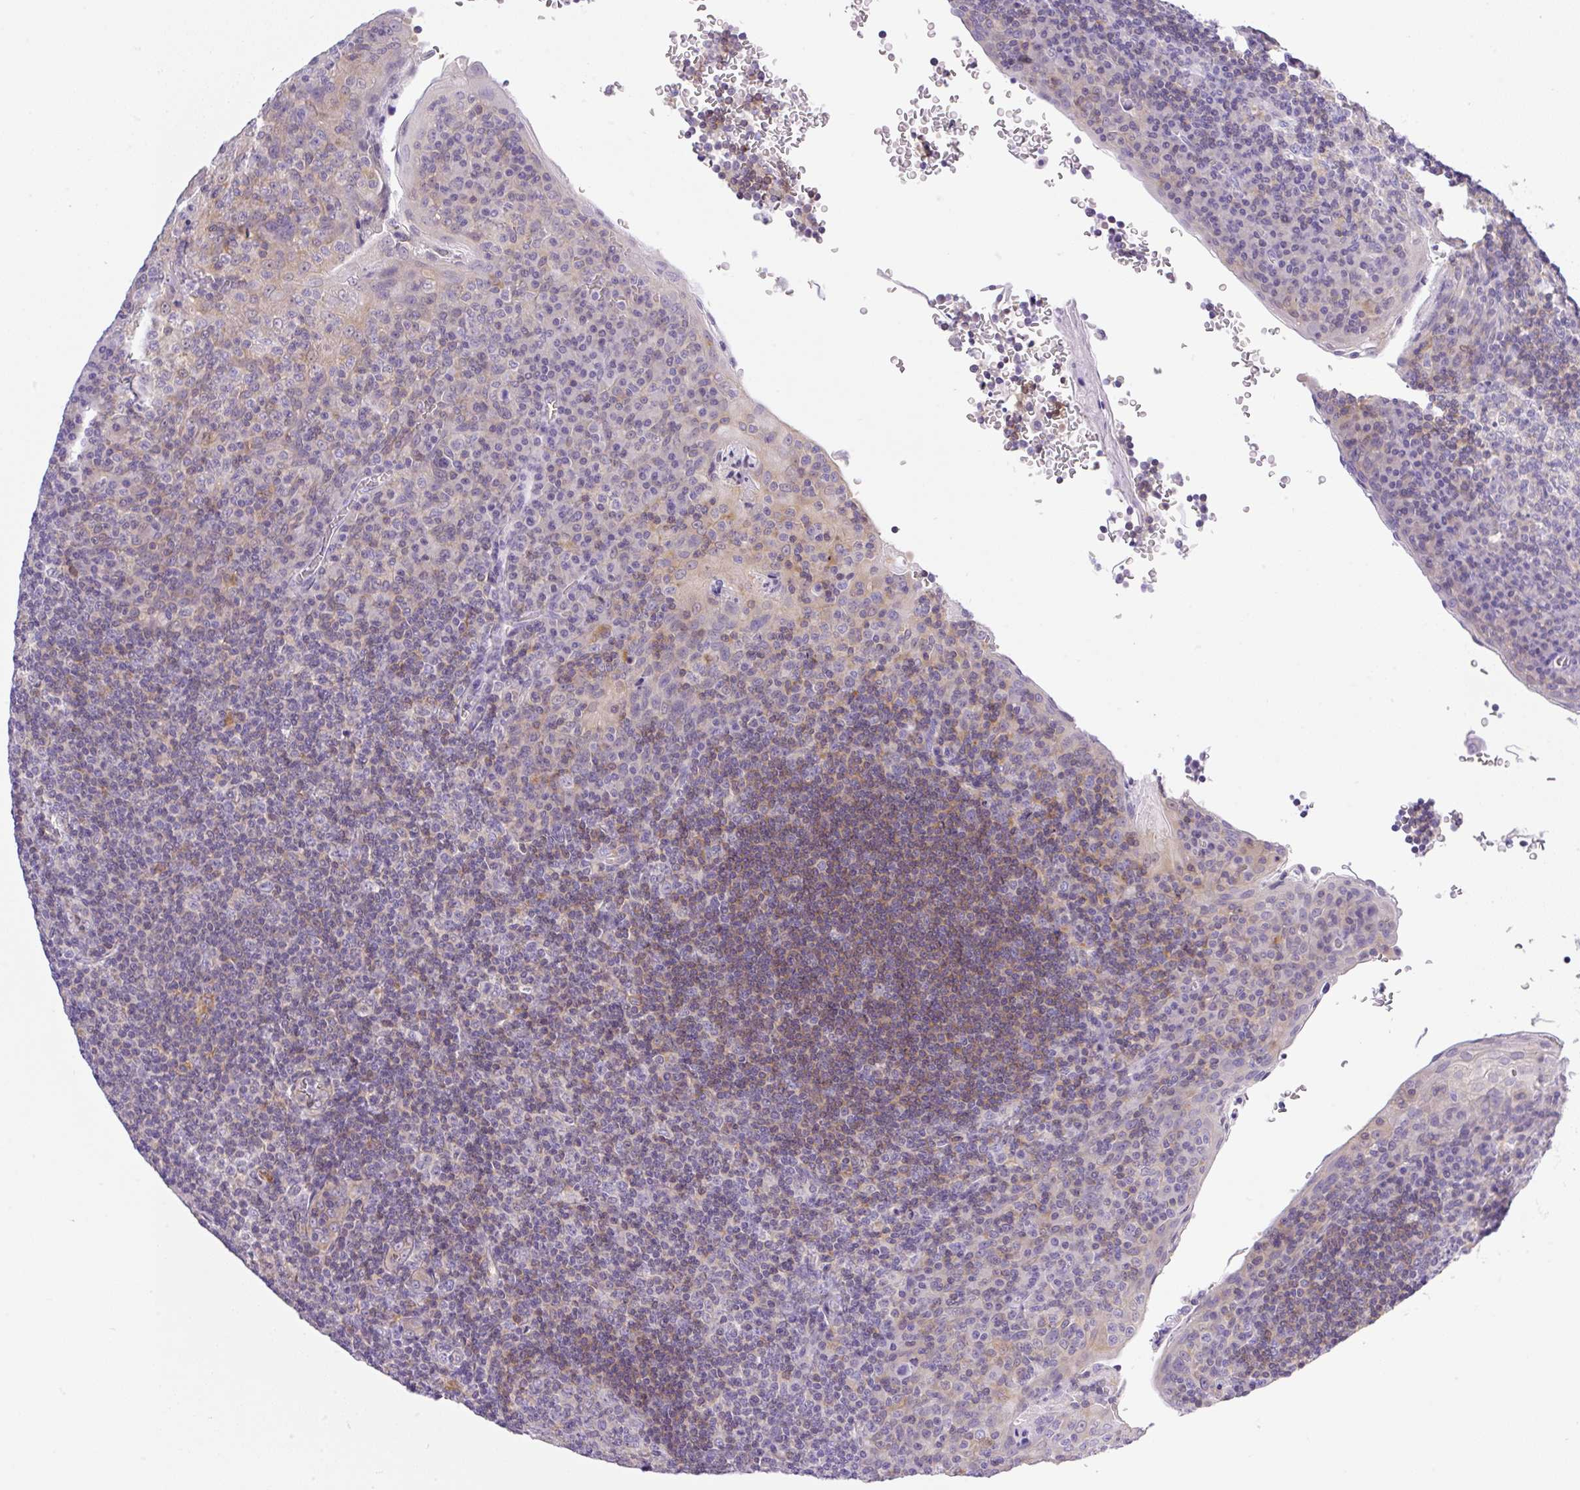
{"staining": {"intensity": "weak", "quantity": "25%-75%", "location": "cytoplasmic/membranous"}, "tissue": "tonsil", "cell_type": "Germinal center cells", "image_type": "normal", "snomed": [{"axis": "morphology", "description": "Normal tissue, NOS"}, {"axis": "topography", "description": "Tonsil"}], "caption": "A histopathology image of tonsil stained for a protein displays weak cytoplasmic/membranous brown staining in germinal center cells. (Brightfield microscopy of DAB IHC at high magnification).", "gene": "CAMK2A", "patient": {"sex": "male", "age": 17}}